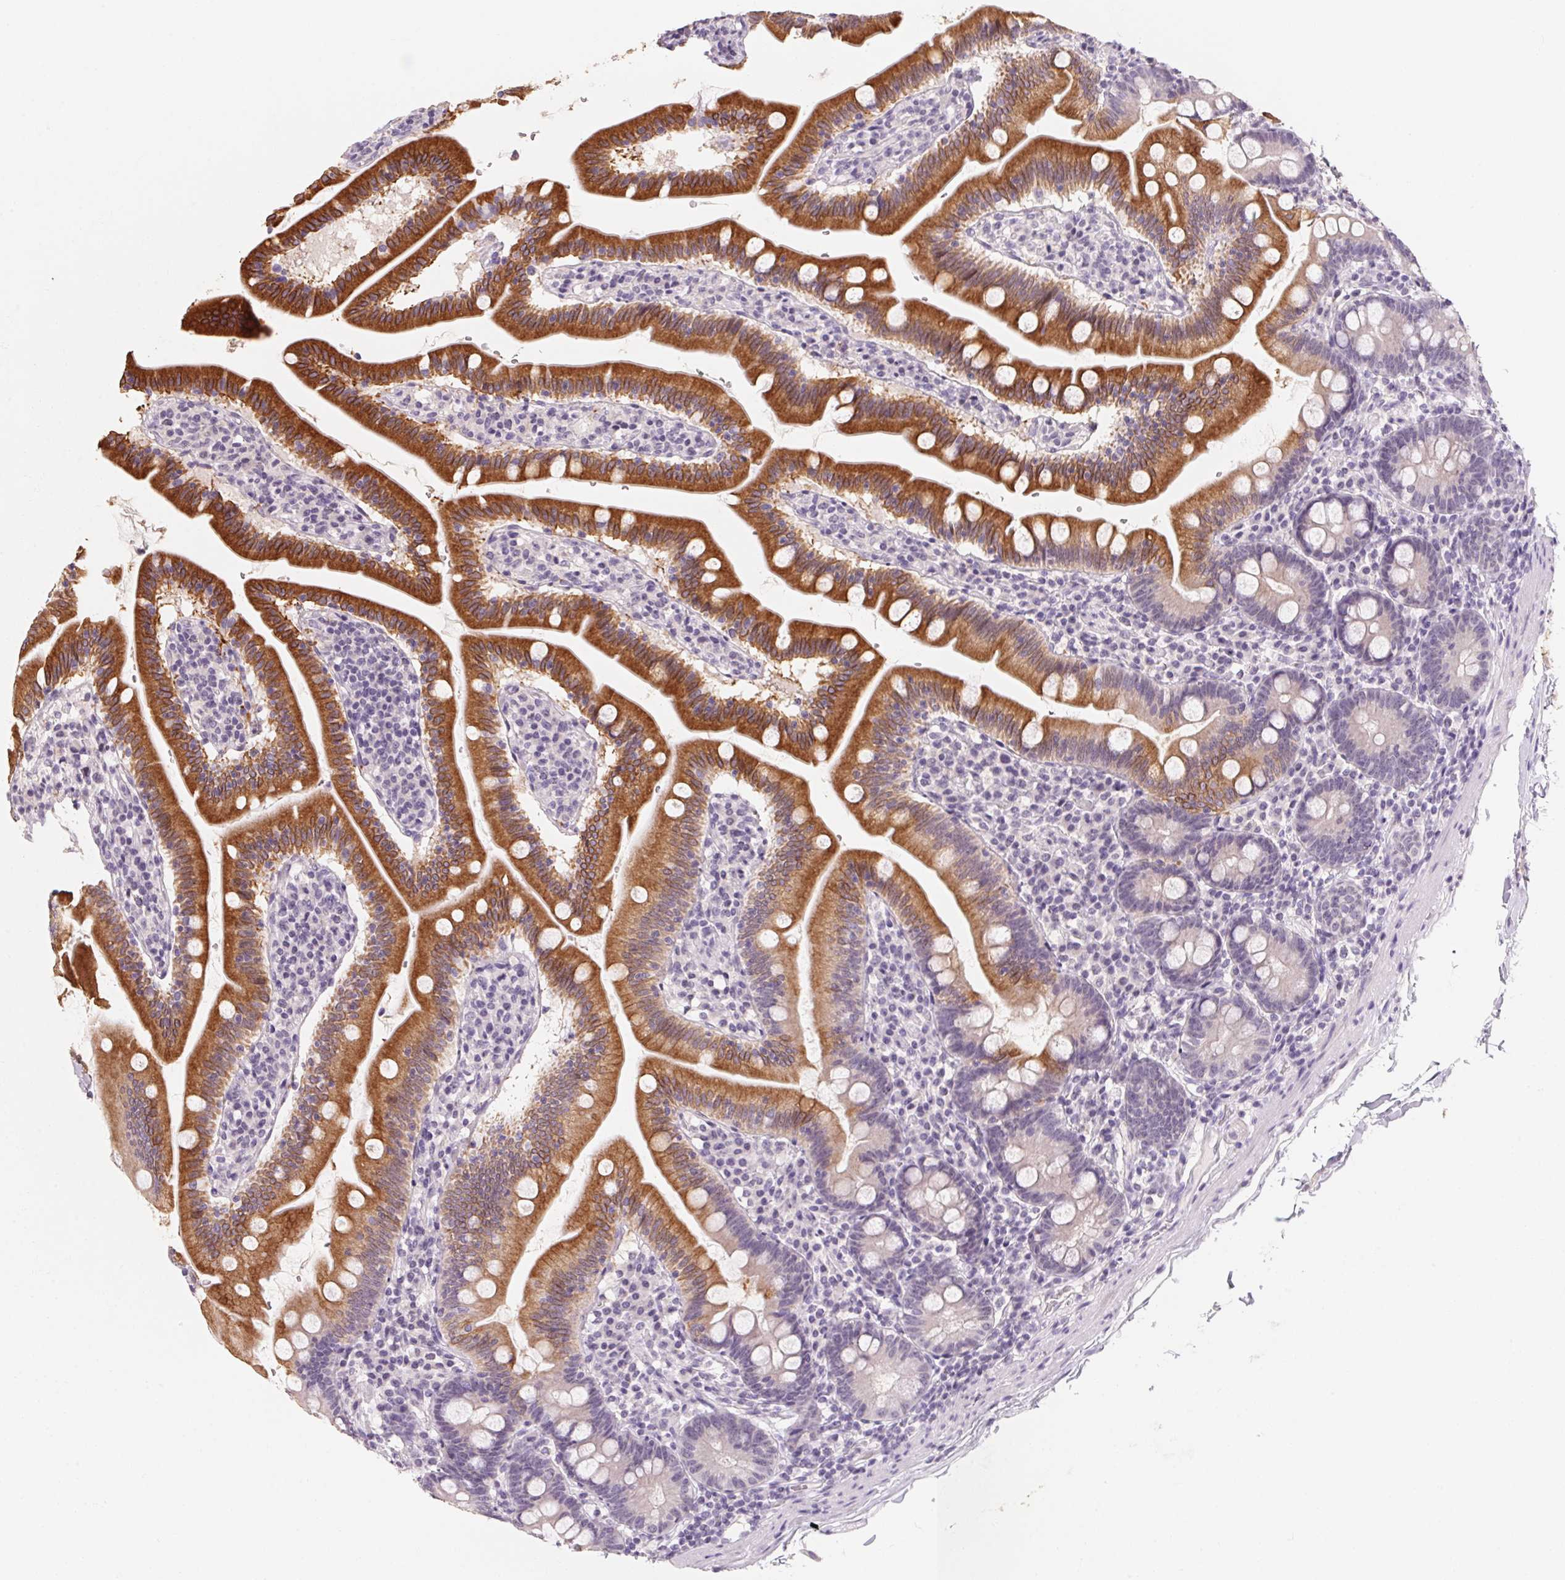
{"staining": {"intensity": "strong", "quantity": "25%-75%", "location": "cytoplasmic/membranous"}, "tissue": "duodenum", "cell_type": "Glandular cells", "image_type": "normal", "snomed": [{"axis": "morphology", "description": "Normal tissue, NOS"}, {"axis": "topography", "description": "Duodenum"}], "caption": "Benign duodenum reveals strong cytoplasmic/membranous expression in approximately 25%-75% of glandular cells, visualized by immunohistochemistry.", "gene": "CAPZA3", "patient": {"sex": "female", "age": 67}}